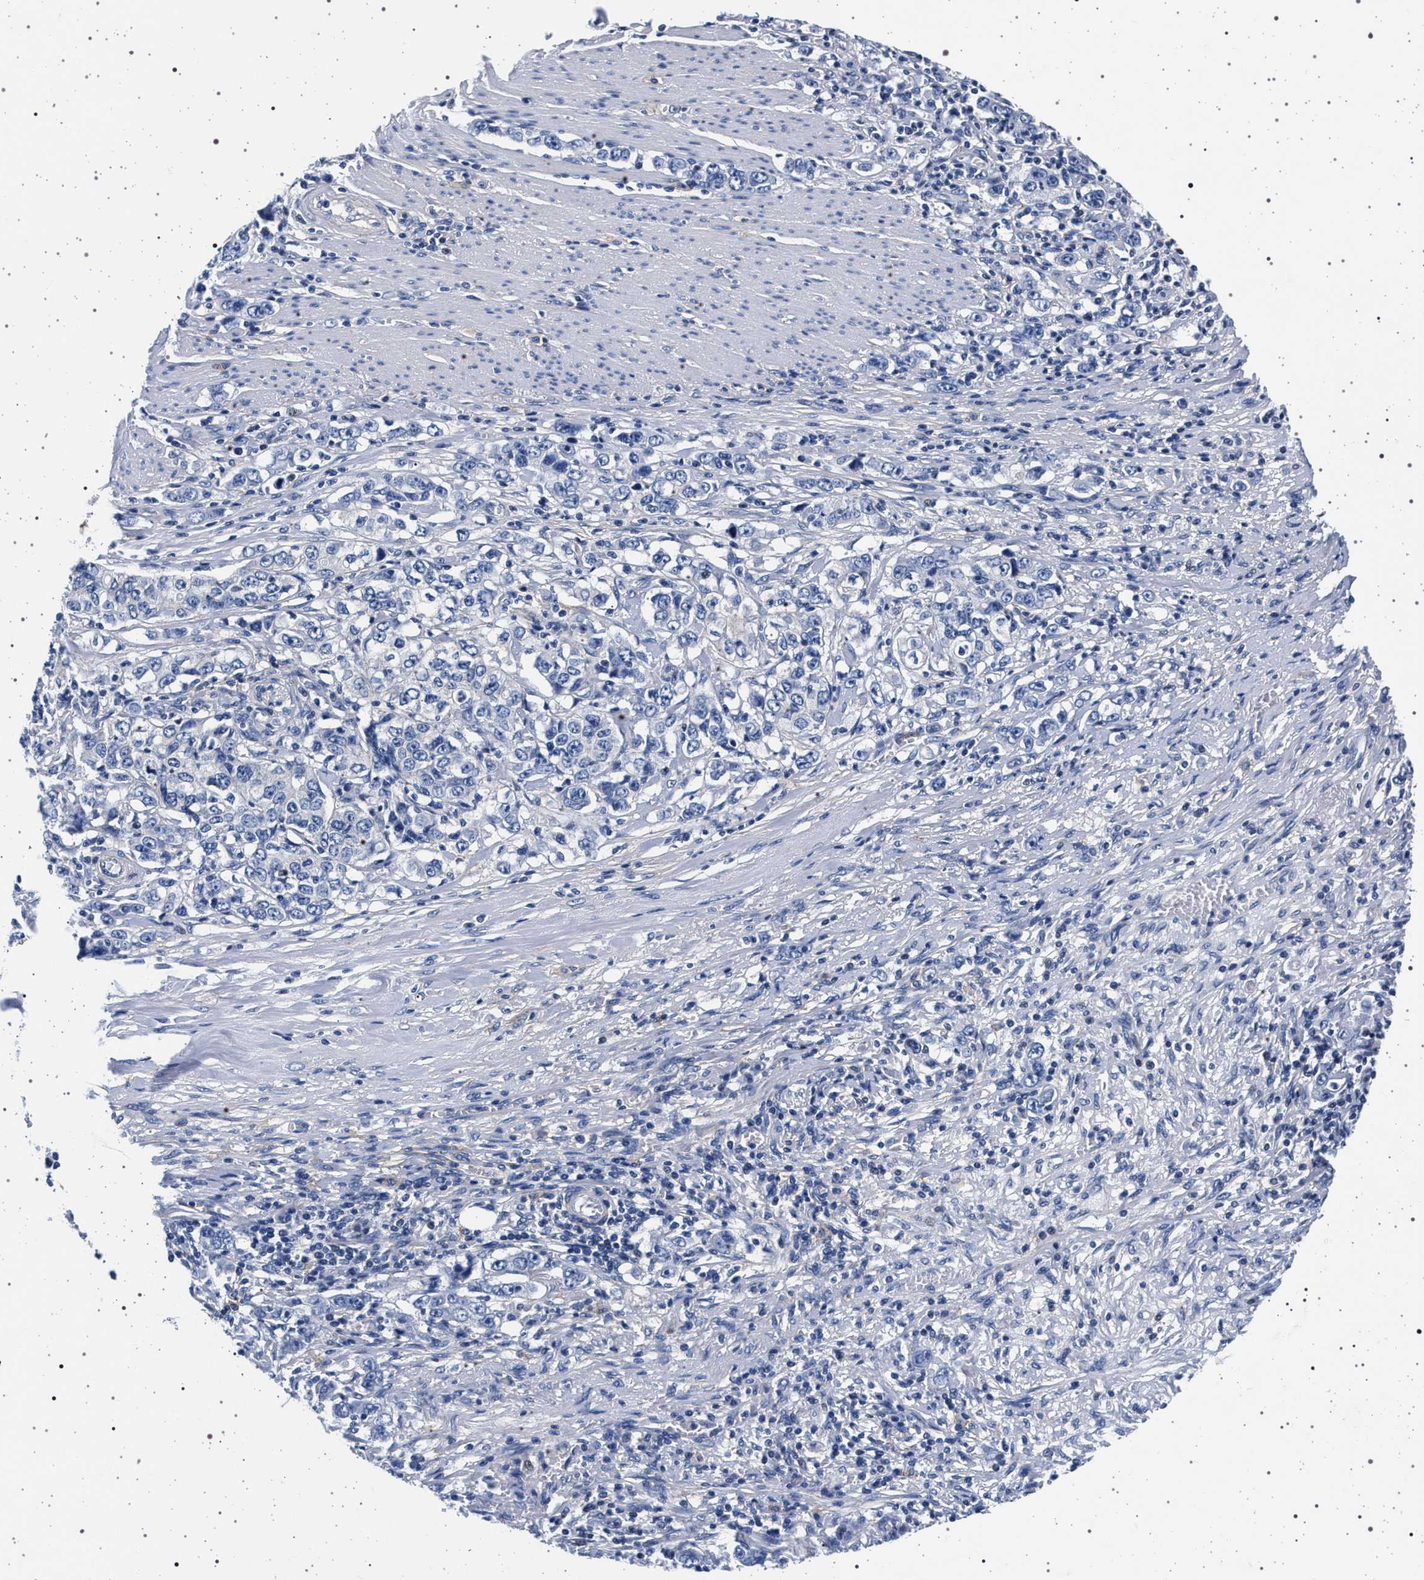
{"staining": {"intensity": "negative", "quantity": "none", "location": "none"}, "tissue": "stomach cancer", "cell_type": "Tumor cells", "image_type": "cancer", "snomed": [{"axis": "morphology", "description": "Adenocarcinoma, NOS"}, {"axis": "topography", "description": "Stomach, lower"}], "caption": "Stomach adenocarcinoma was stained to show a protein in brown. There is no significant positivity in tumor cells.", "gene": "SLC9A1", "patient": {"sex": "female", "age": 72}}